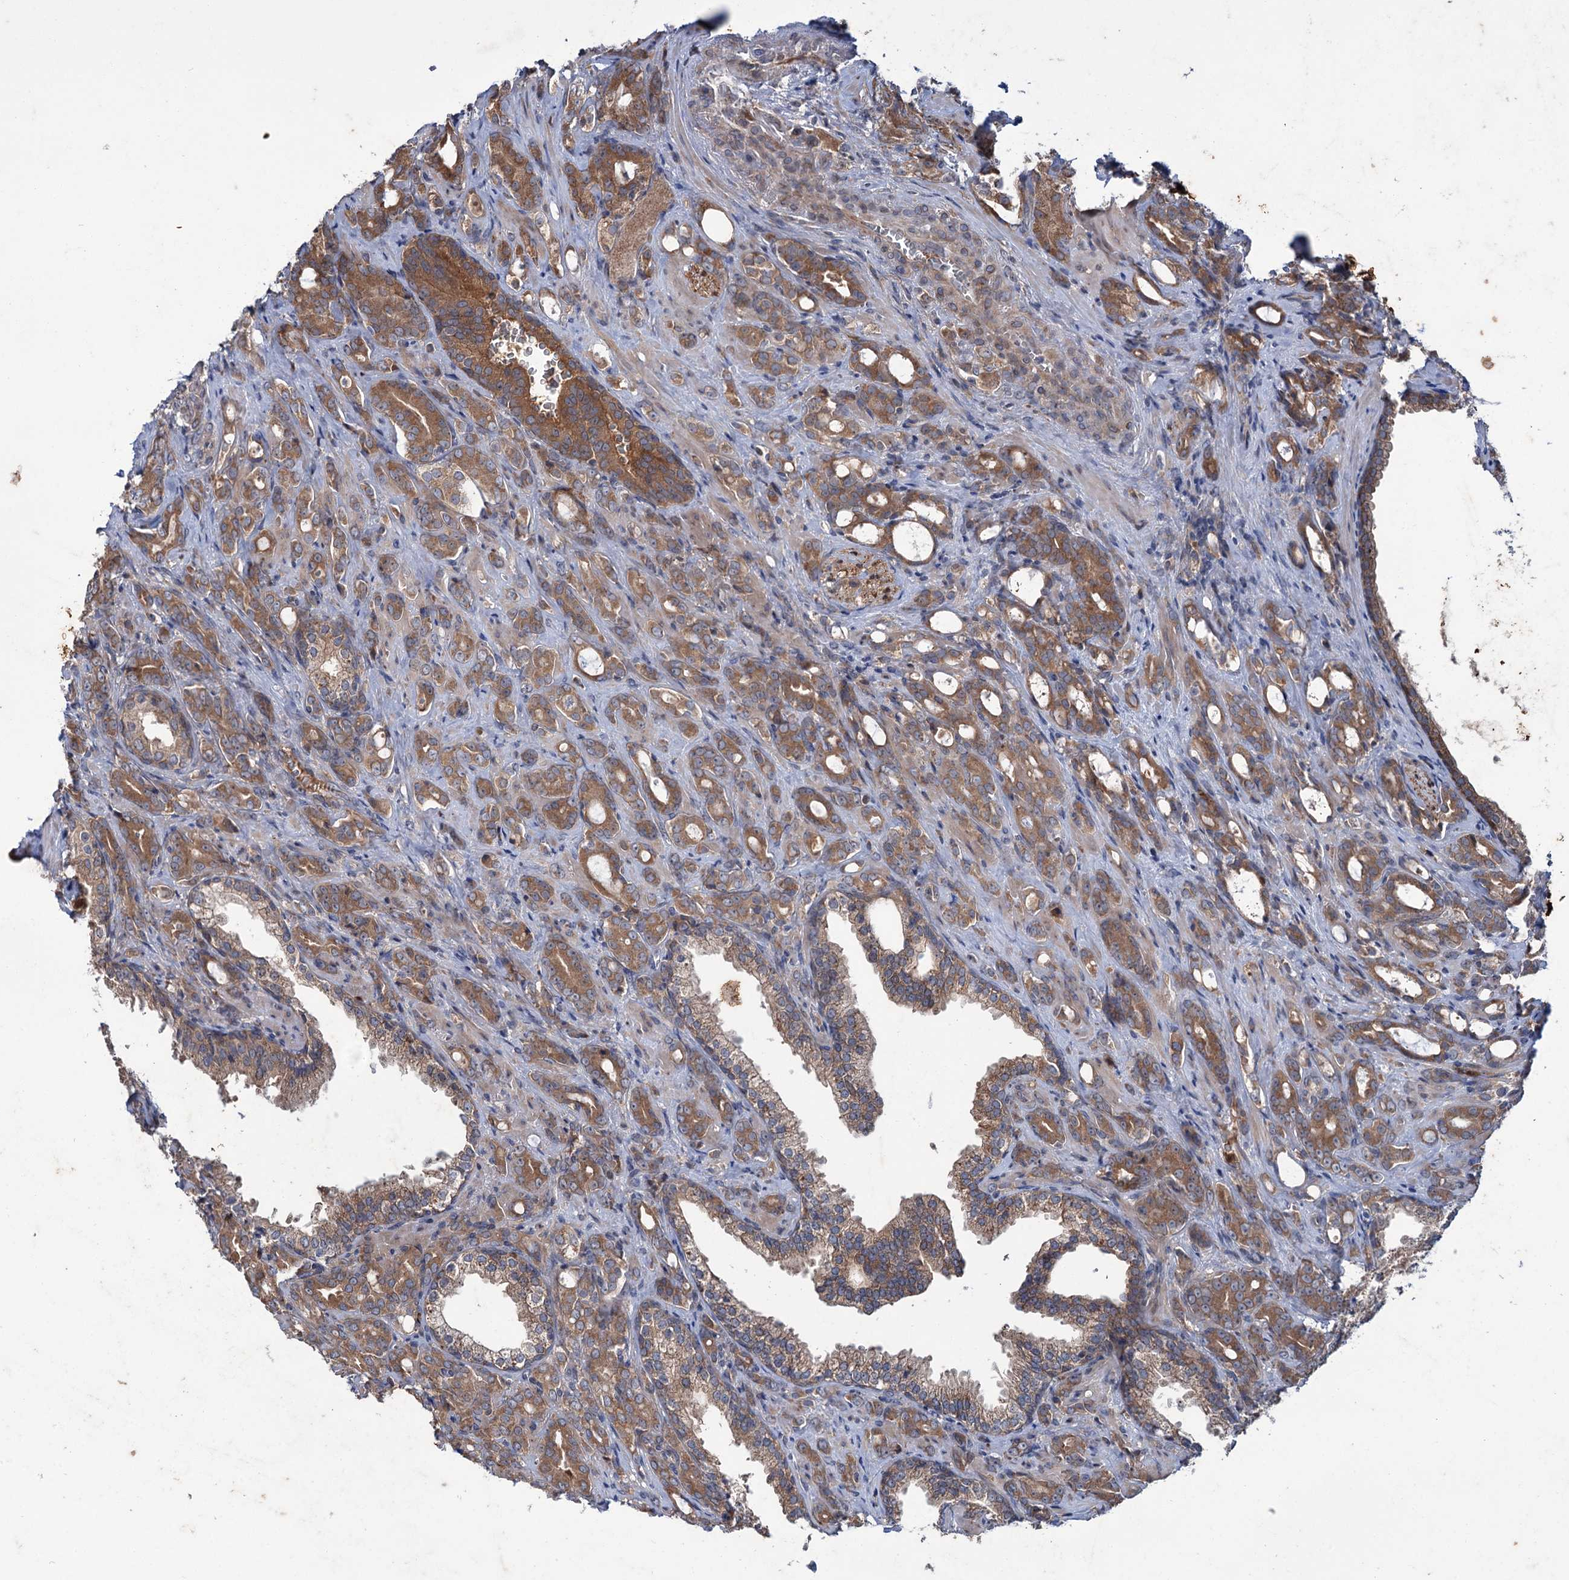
{"staining": {"intensity": "moderate", "quantity": ">75%", "location": "cytoplasmic/membranous"}, "tissue": "prostate cancer", "cell_type": "Tumor cells", "image_type": "cancer", "snomed": [{"axis": "morphology", "description": "Adenocarcinoma, High grade"}, {"axis": "topography", "description": "Prostate"}], "caption": "The micrograph displays immunohistochemical staining of prostate cancer (adenocarcinoma (high-grade)). There is moderate cytoplasmic/membranous expression is identified in approximately >75% of tumor cells.", "gene": "PTPN3", "patient": {"sex": "male", "age": 72}}